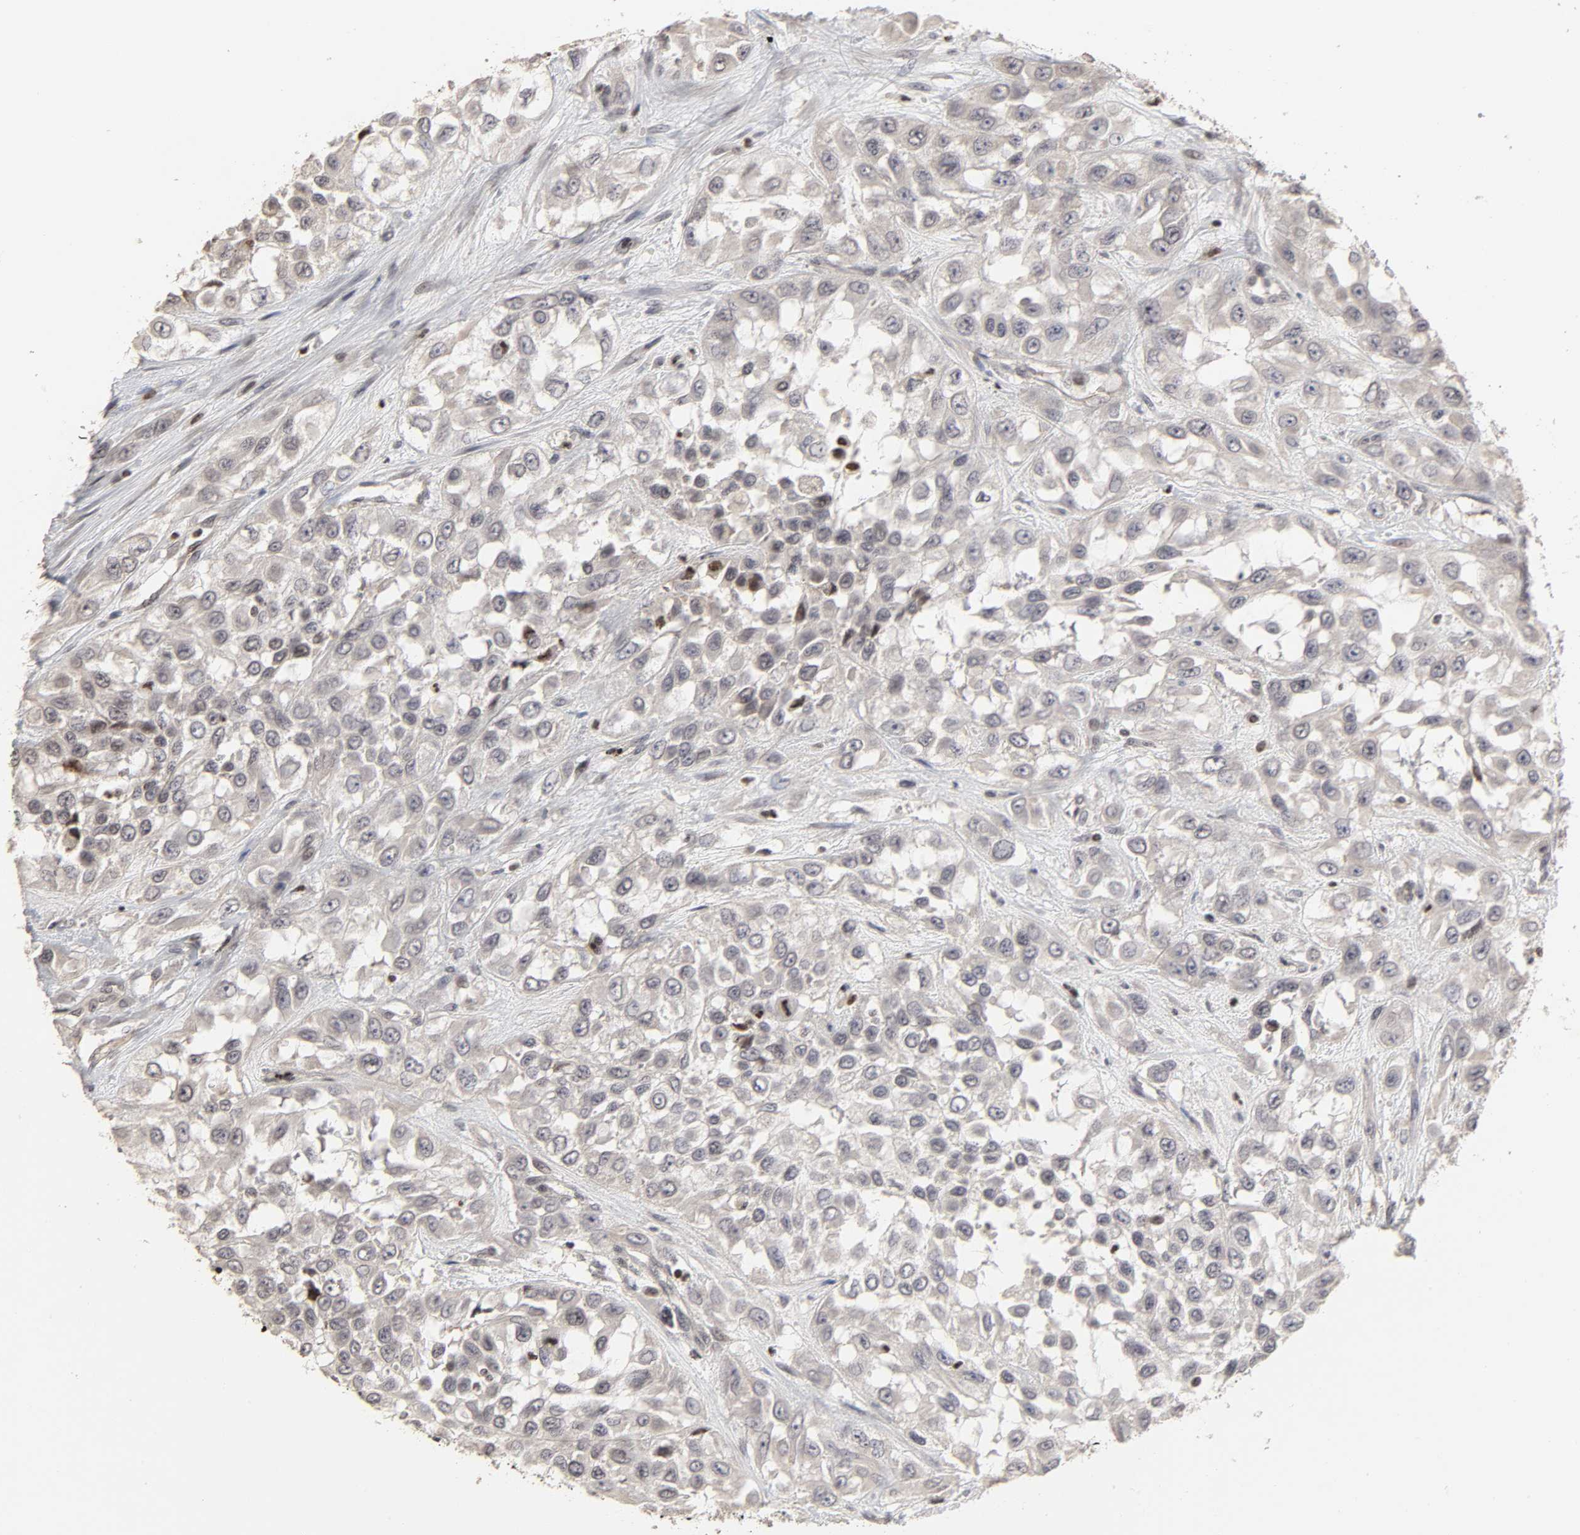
{"staining": {"intensity": "strong", "quantity": "<25%", "location": "nuclear"}, "tissue": "urothelial cancer", "cell_type": "Tumor cells", "image_type": "cancer", "snomed": [{"axis": "morphology", "description": "Urothelial carcinoma, High grade"}, {"axis": "topography", "description": "Urinary bladder"}], "caption": "Brown immunohistochemical staining in human high-grade urothelial carcinoma shows strong nuclear positivity in about <25% of tumor cells.", "gene": "ZNF473", "patient": {"sex": "male", "age": 57}}